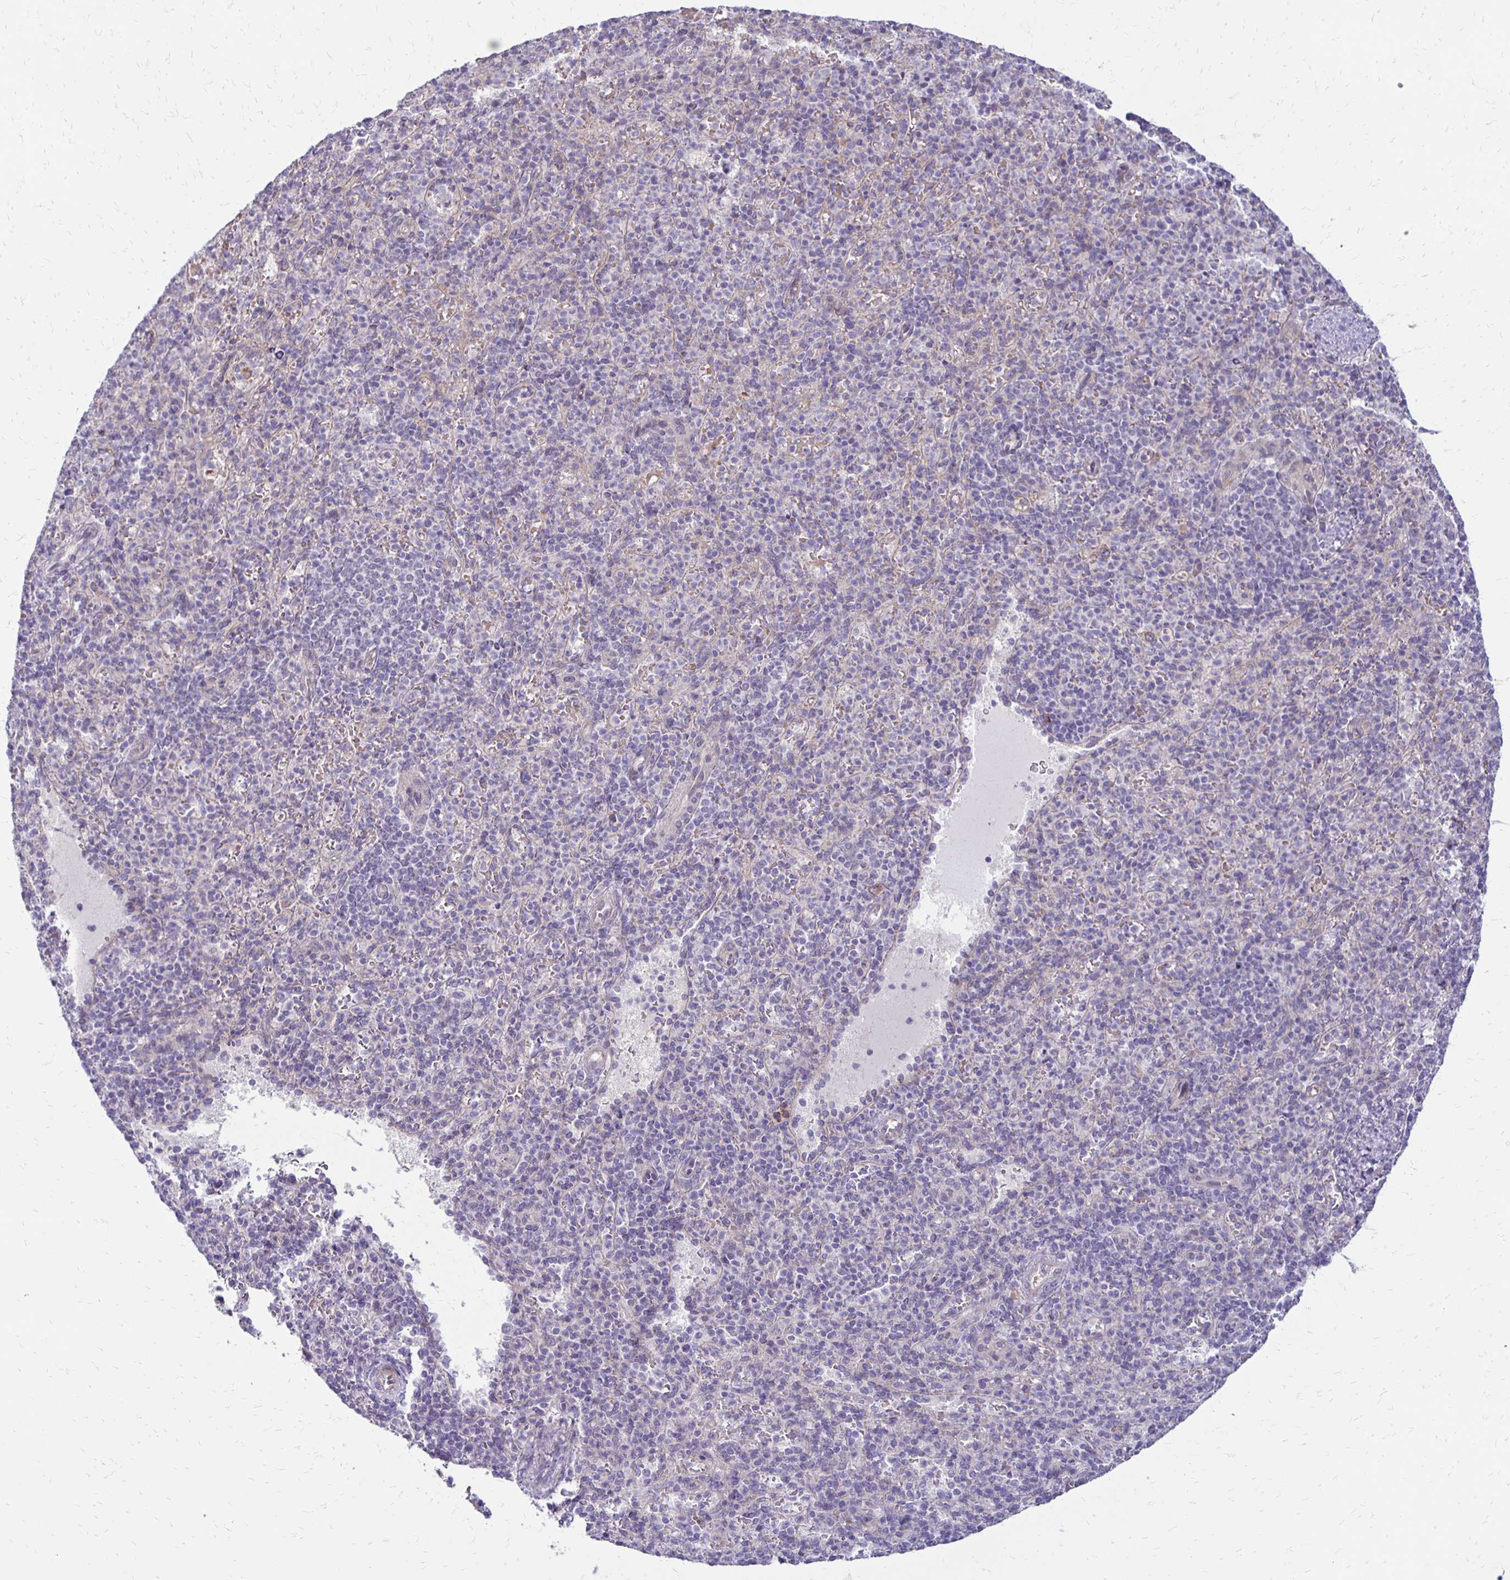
{"staining": {"intensity": "negative", "quantity": "none", "location": "none"}, "tissue": "spleen", "cell_type": "Cells in red pulp", "image_type": "normal", "snomed": [{"axis": "morphology", "description": "Normal tissue, NOS"}, {"axis": "topography", "description": "Spleen"}], "caption": "Histopathology image shows no protein expression in cells in red pulp of unremarkable spleen. Nuclei are stained in blue.", "gene": "KATNBL1", "patient": {"sex": "female", "age": 74}}